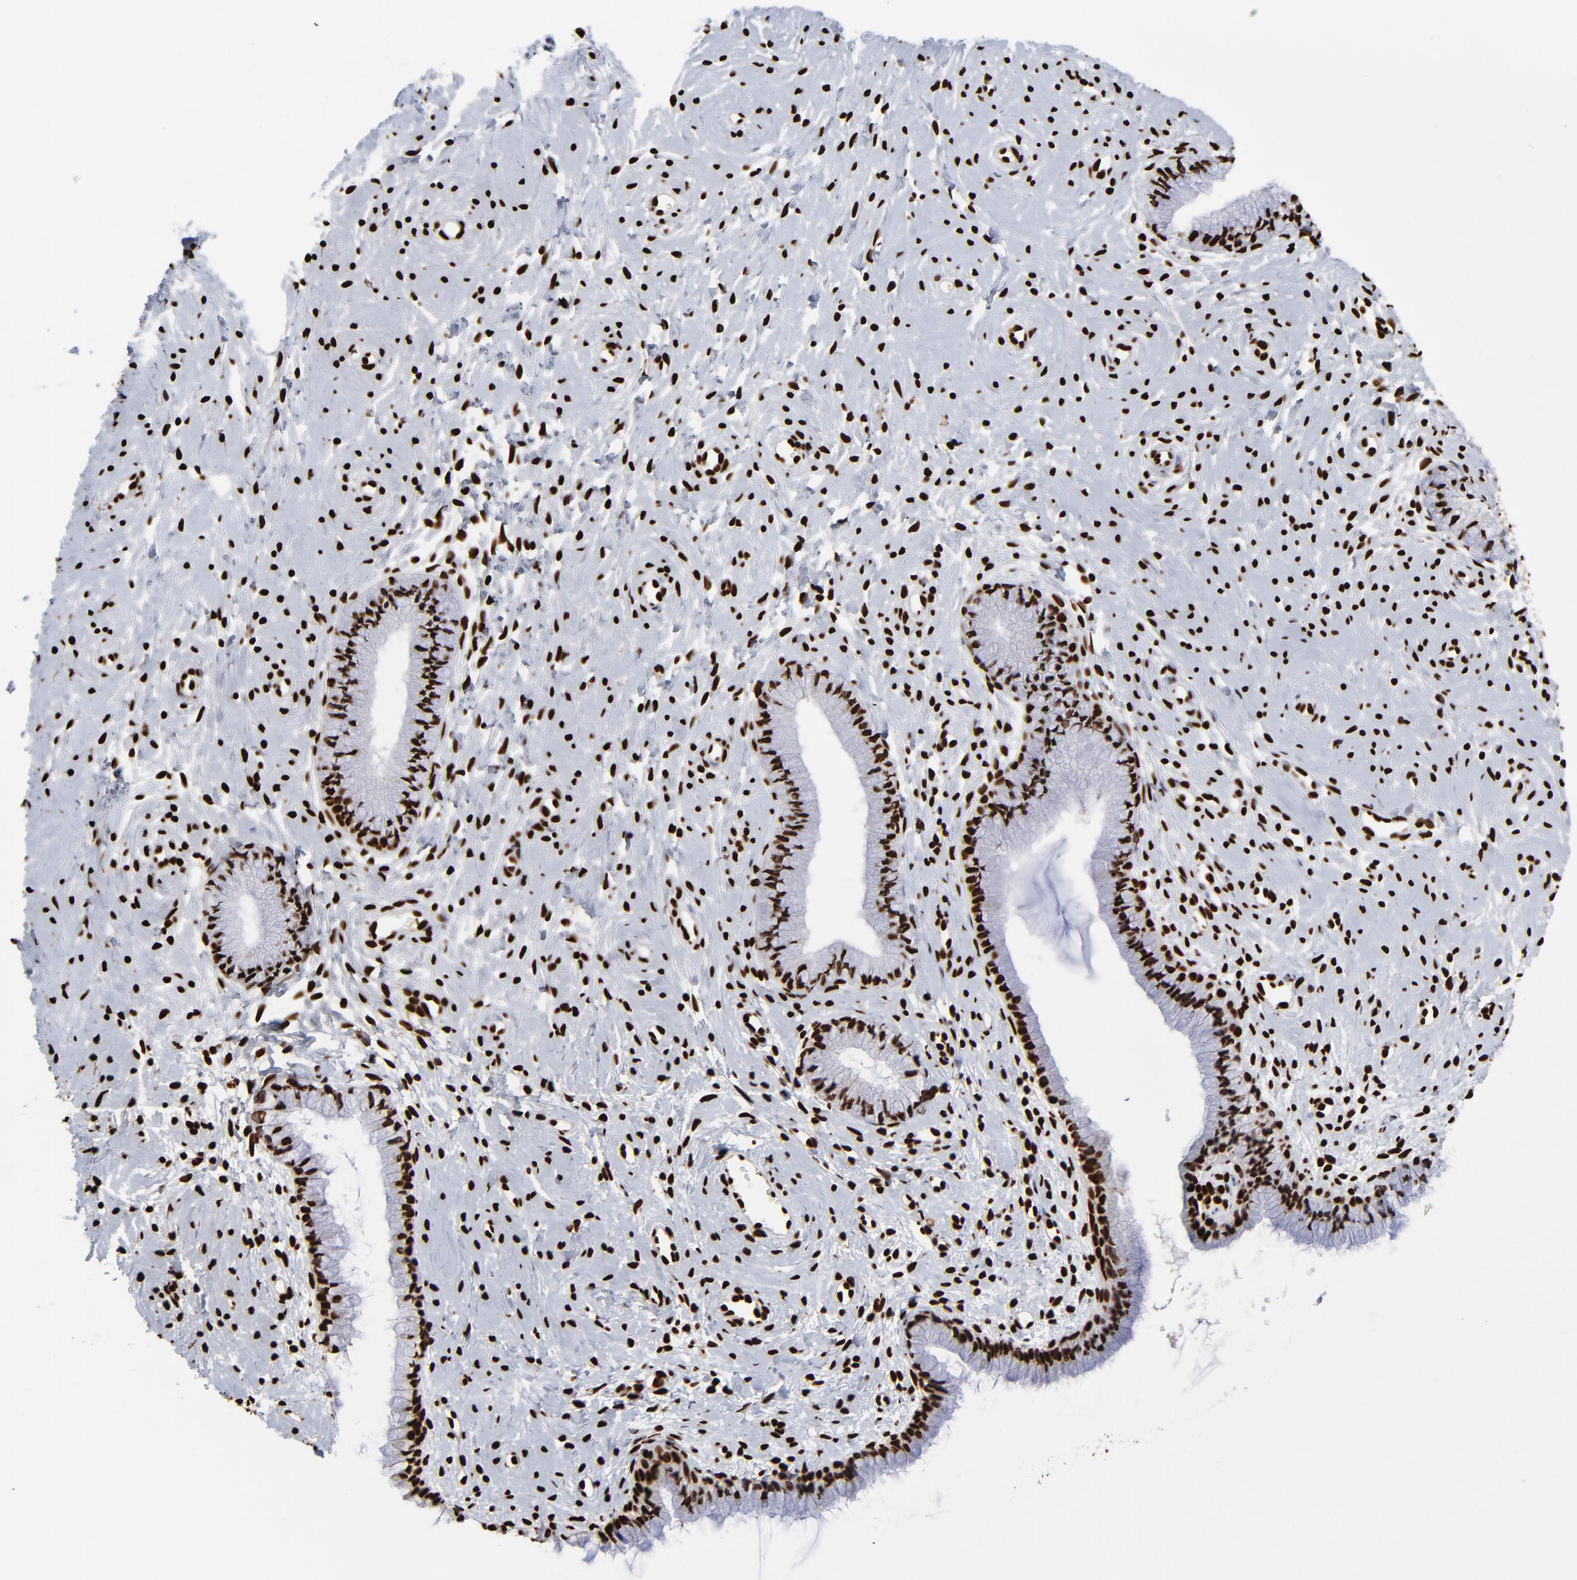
{"staining": {"intensity": "strong", "quantity": ">75%", "location": "nuclear"}, "tissue": "cervix", "cell_type": "Glandular cells", "image_type": "normal", "snomed": [{"axis": "morphology", "description": "Normal tissue, NOS"}, {"axis": "topography", "description": "Cervix"}], "caption": "Strong nuclear positivity is present in approximately >75% of glandular cells in unremarkable cervix.", "gene": "ZNF544", "patient": {"sex": "female", "age": 46}}